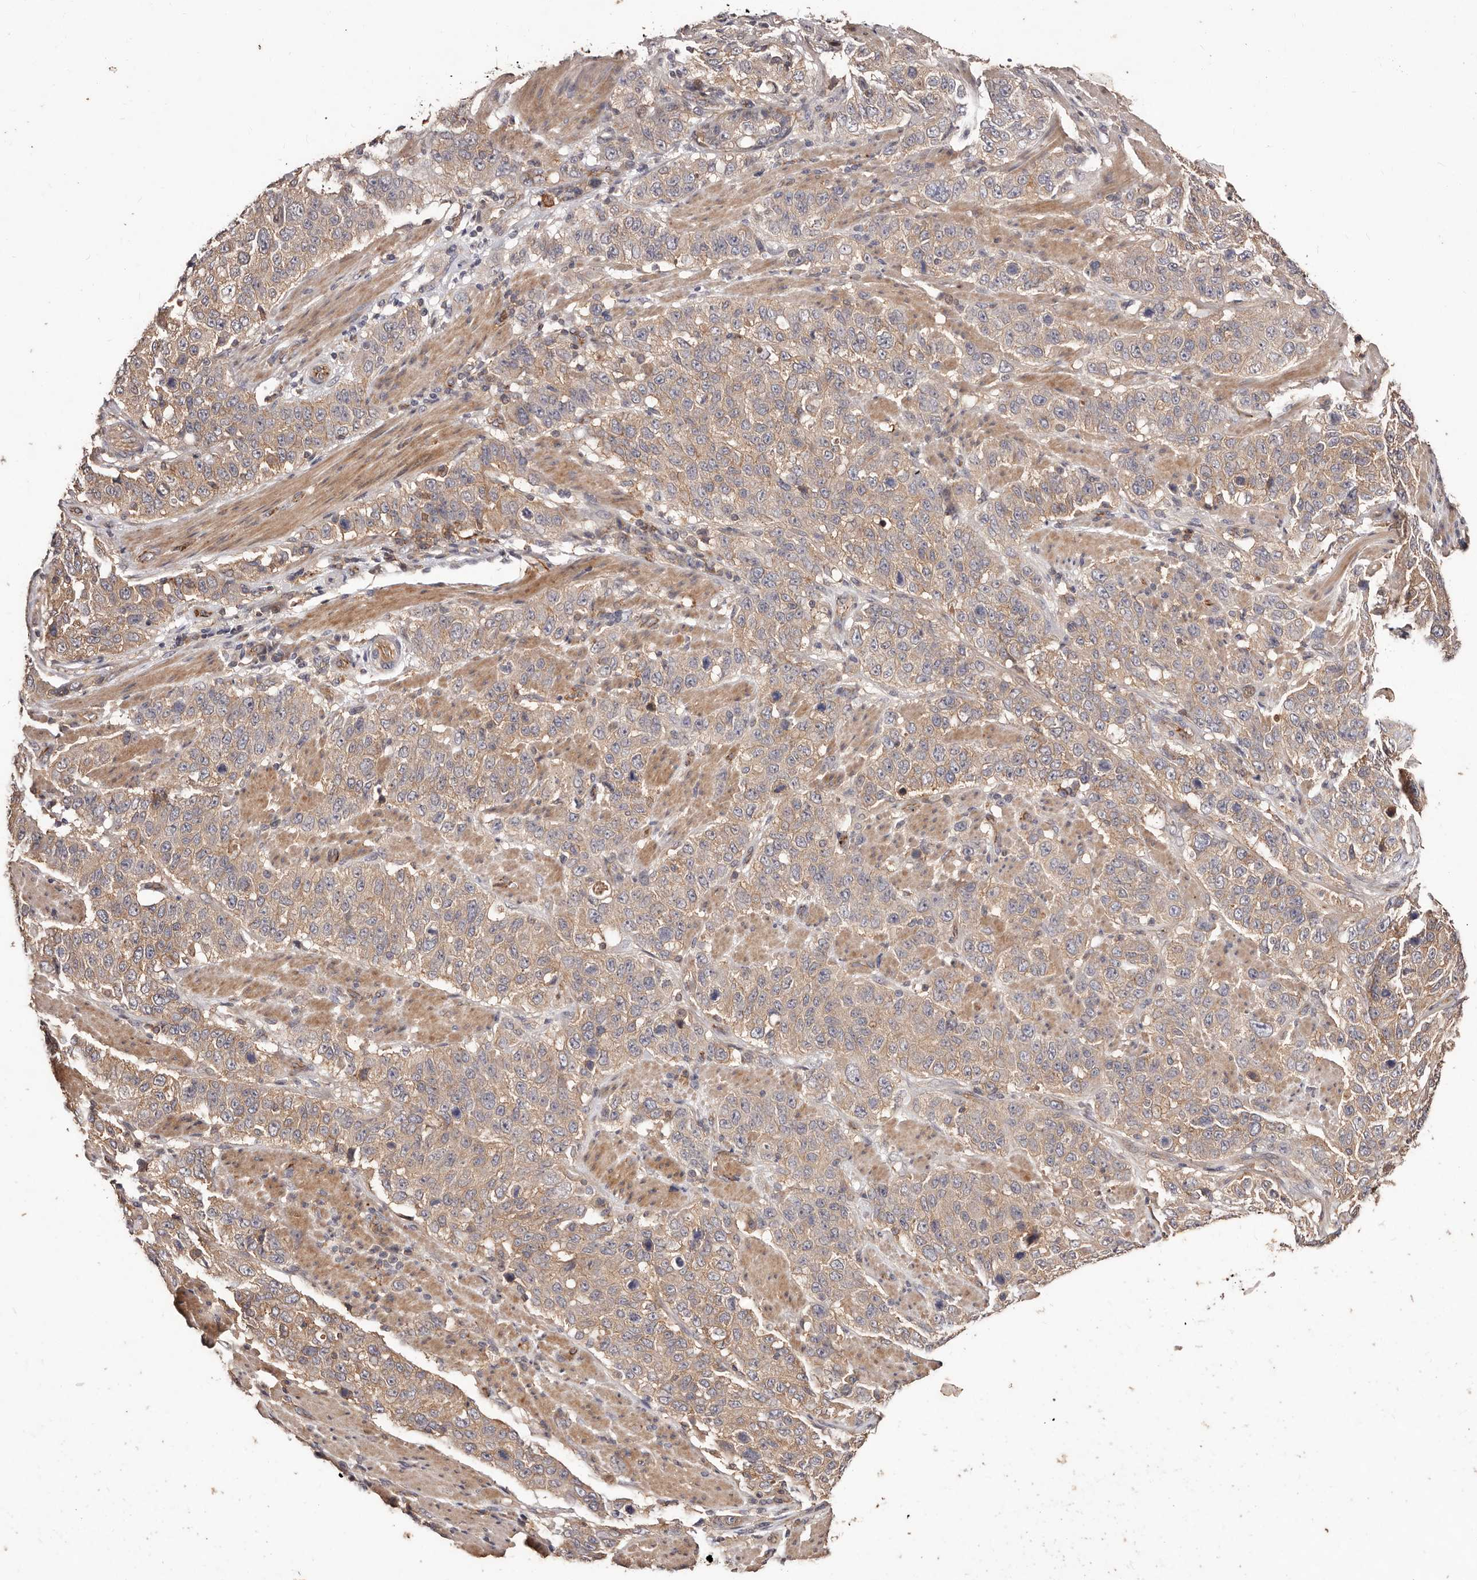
{"staining": {"intensity": "weak", "quantity": ">75%", "location": "cytoplasmic/membranous"}, "tissue": "stomach cancer", "cell_type": "Tumor cells", "image_type": "cancer", "snomed": [{"axis": "morphology", "description": "Adenocarcinoma, NOS"}, {"axis": "topography", "description": "Stomach"}], "caption": "A brown stain highlights weak cytoplasmic/membranous expression of a protein in human adenocarcinoma (stomach) tumor cells.", "gene": "CCL14", "patient": {"sex": "male", "age": 48}}